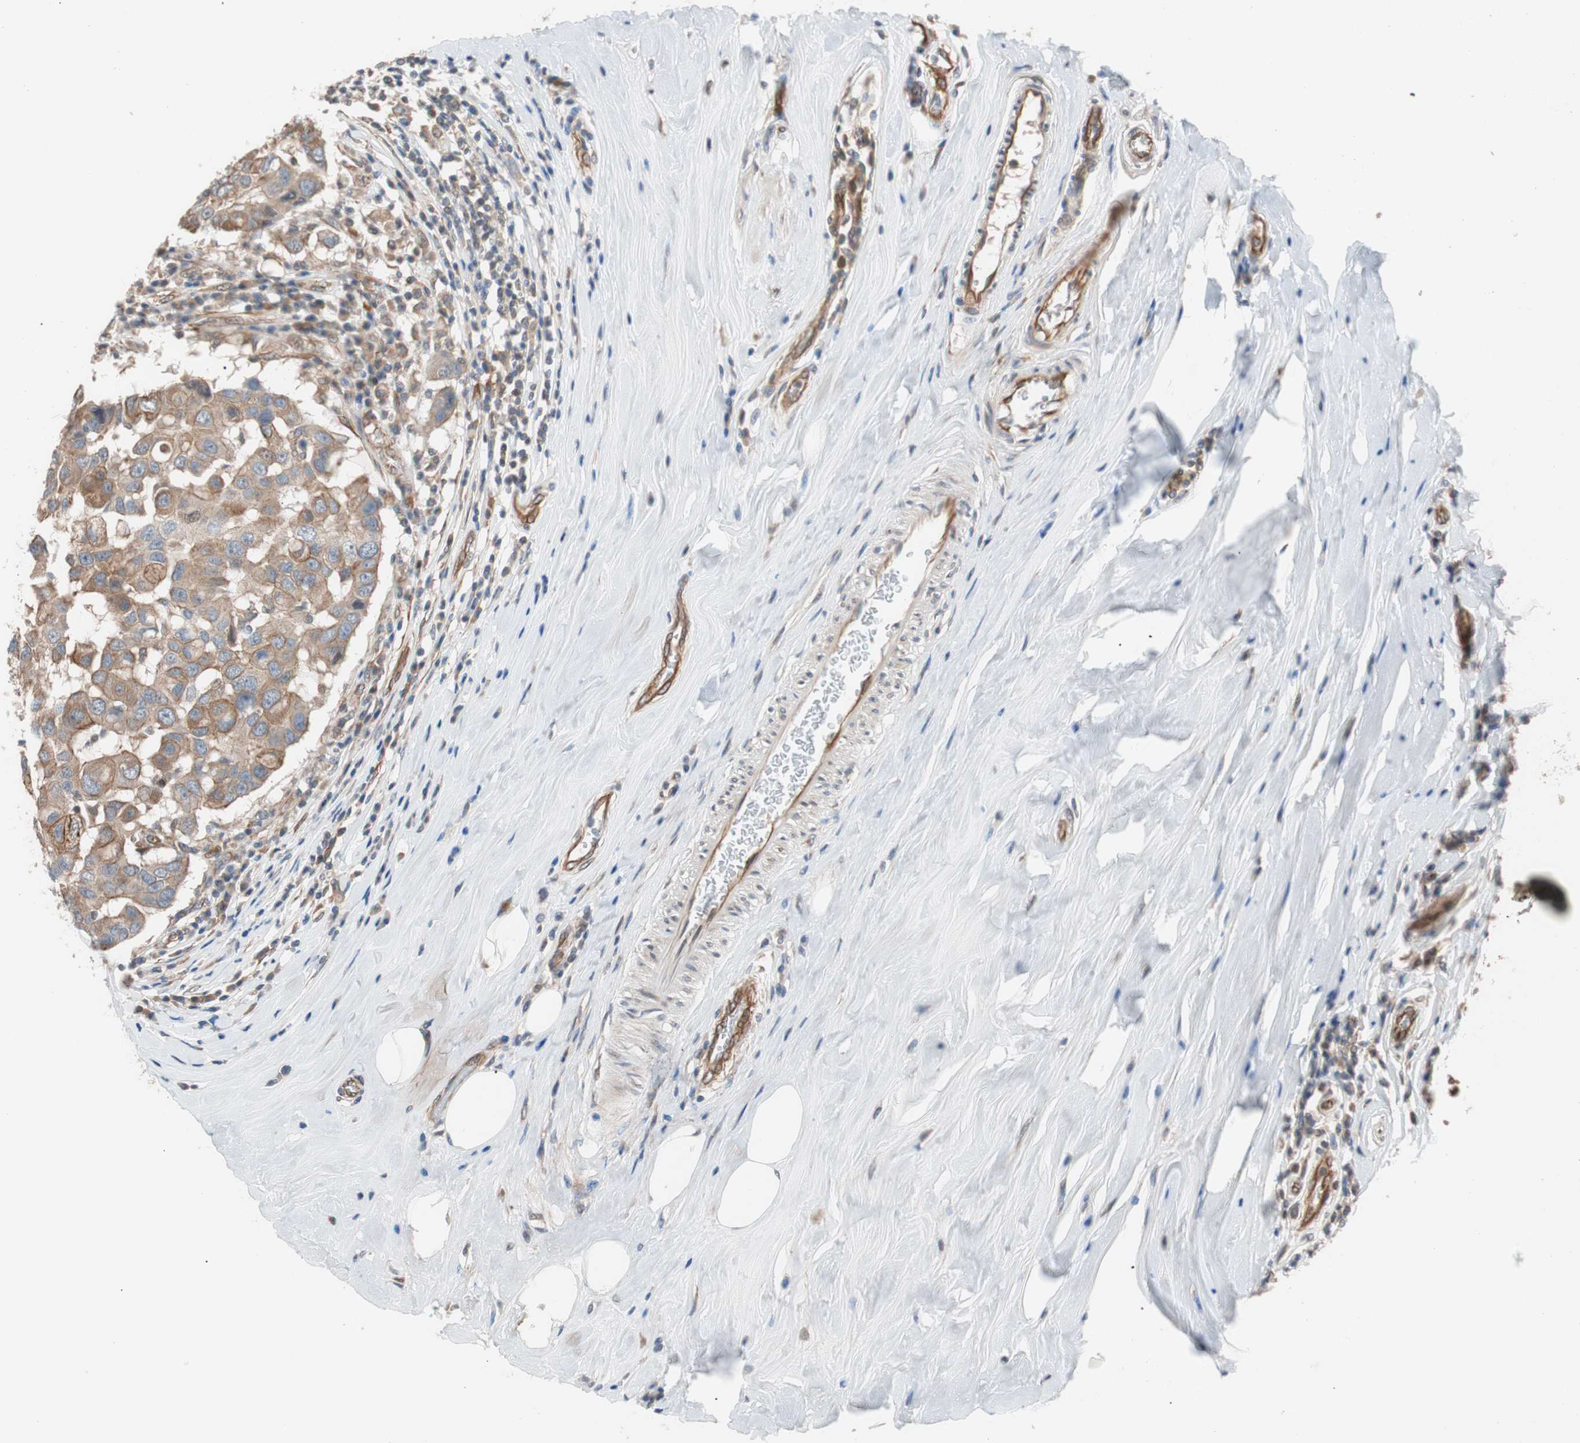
{"staining": {"intensity": "moderate", "quantity": ">75%", "location": "cytoplasmic/membranous"}, "tissue": "breast cancer", "cell_type": "Tumor cells", "image_type": "cancer", "snomed": [{"axis": "morphology", "description": "Duct carcinoma"}, {"axis": "topography", "description": "Breast"}], "caption": "This is a micrograph of IHC staining of breast intraductal carcinoma, which shows moderate expression in the cytoplasmic/membranous of tumor cells.", "gene": "SMG1", "patient": {"sex": "female", "age": 27}}